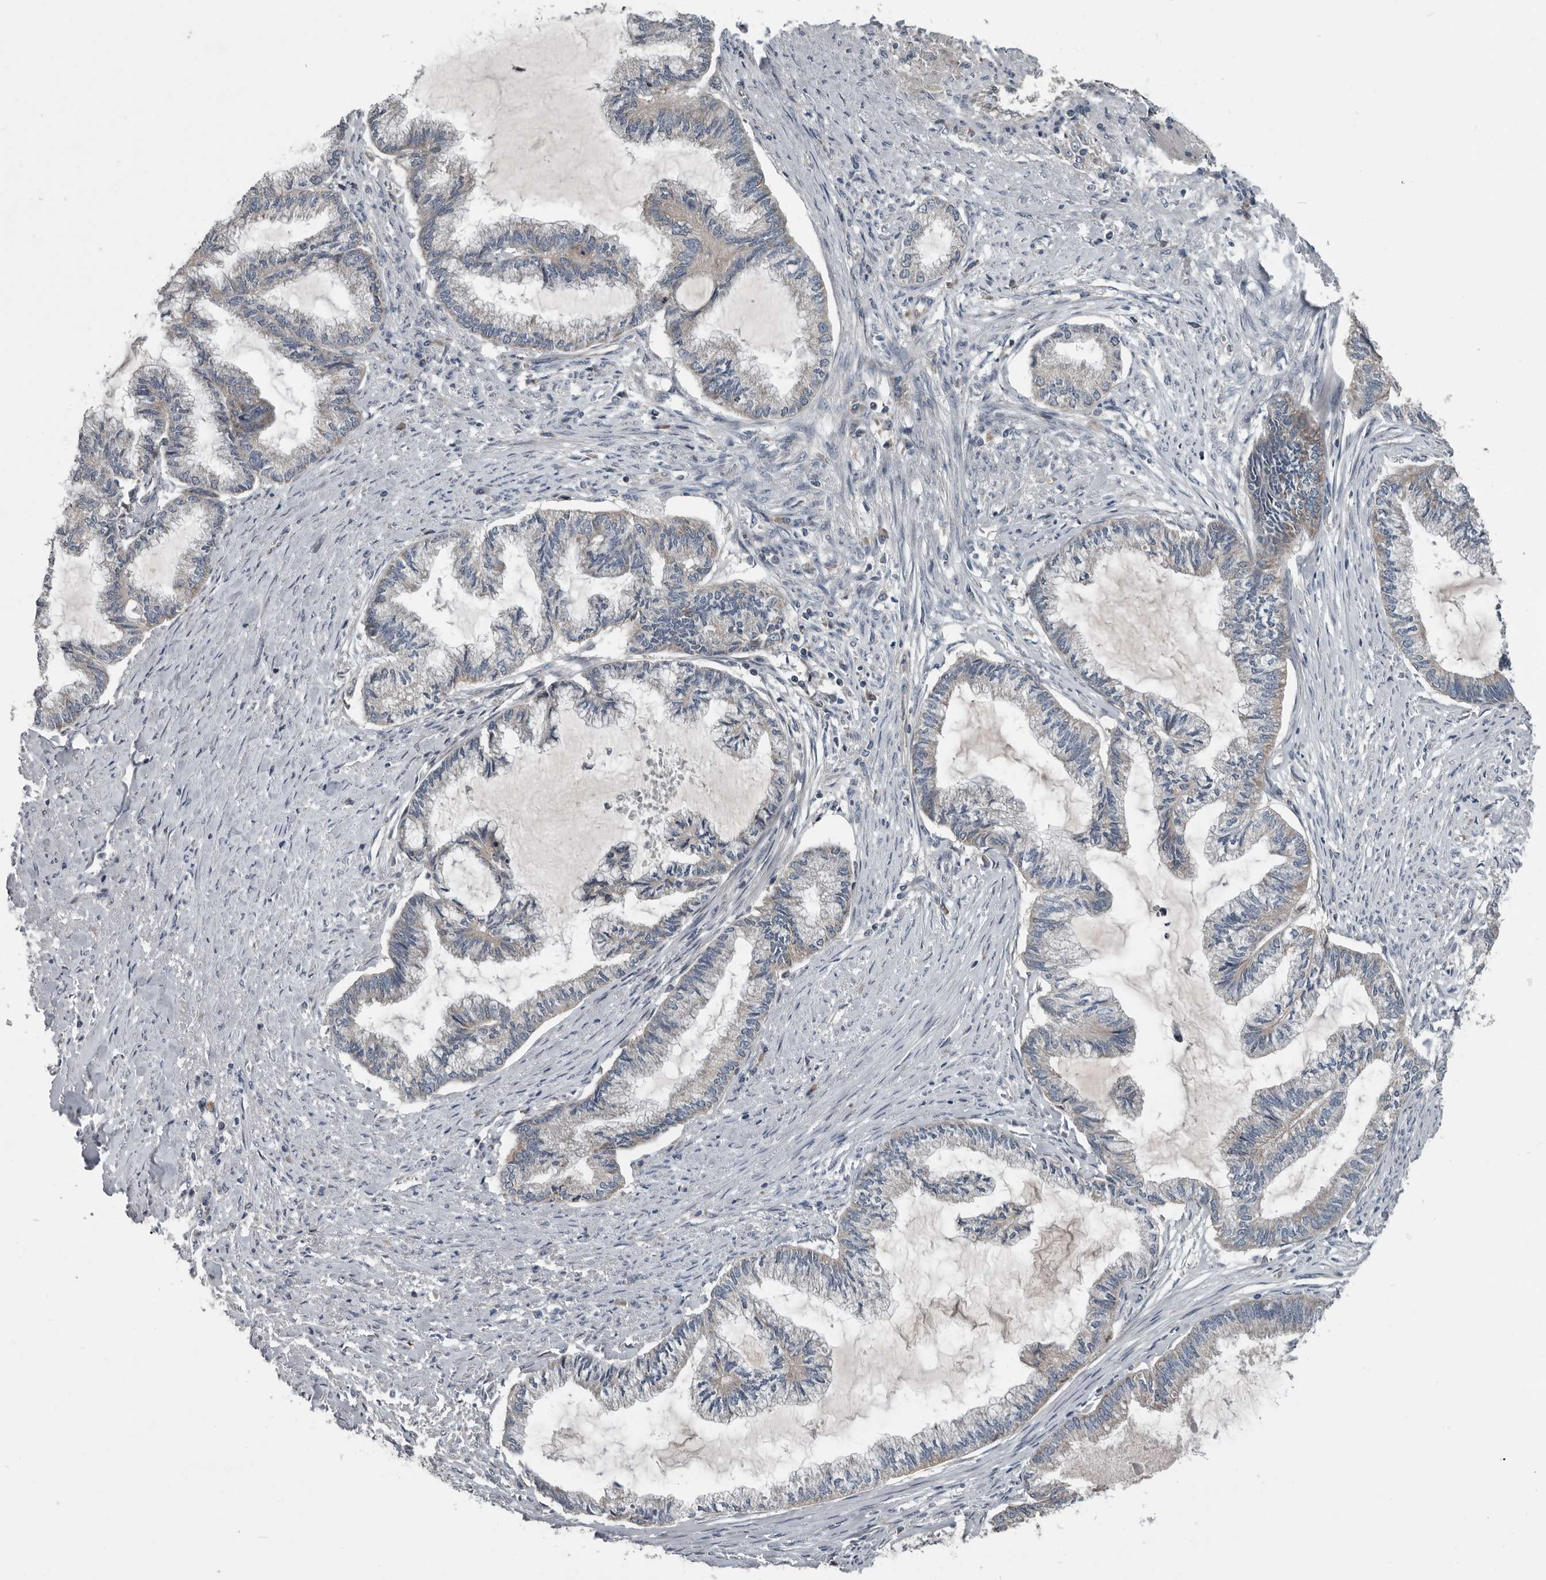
{"staining": {"intensity": "weak", "quantity": "<25%", "location": "cytoplasmic/membranous"}, "tissue": "endometrial cancer", "cell_type": "Tumor cells", "image_type": "cancer", "snomed": [{"axis": "morphology", "description": "Adenocarcinoma, NOS"}, {"axis": "topography", "description": "Endometrium"}], "caption": "The image shows no significant staining in tumor cells of adenocarcinoma (endometrial).", "gene": "TMEM199", "patient": {"sex": "female", "age": 86}}